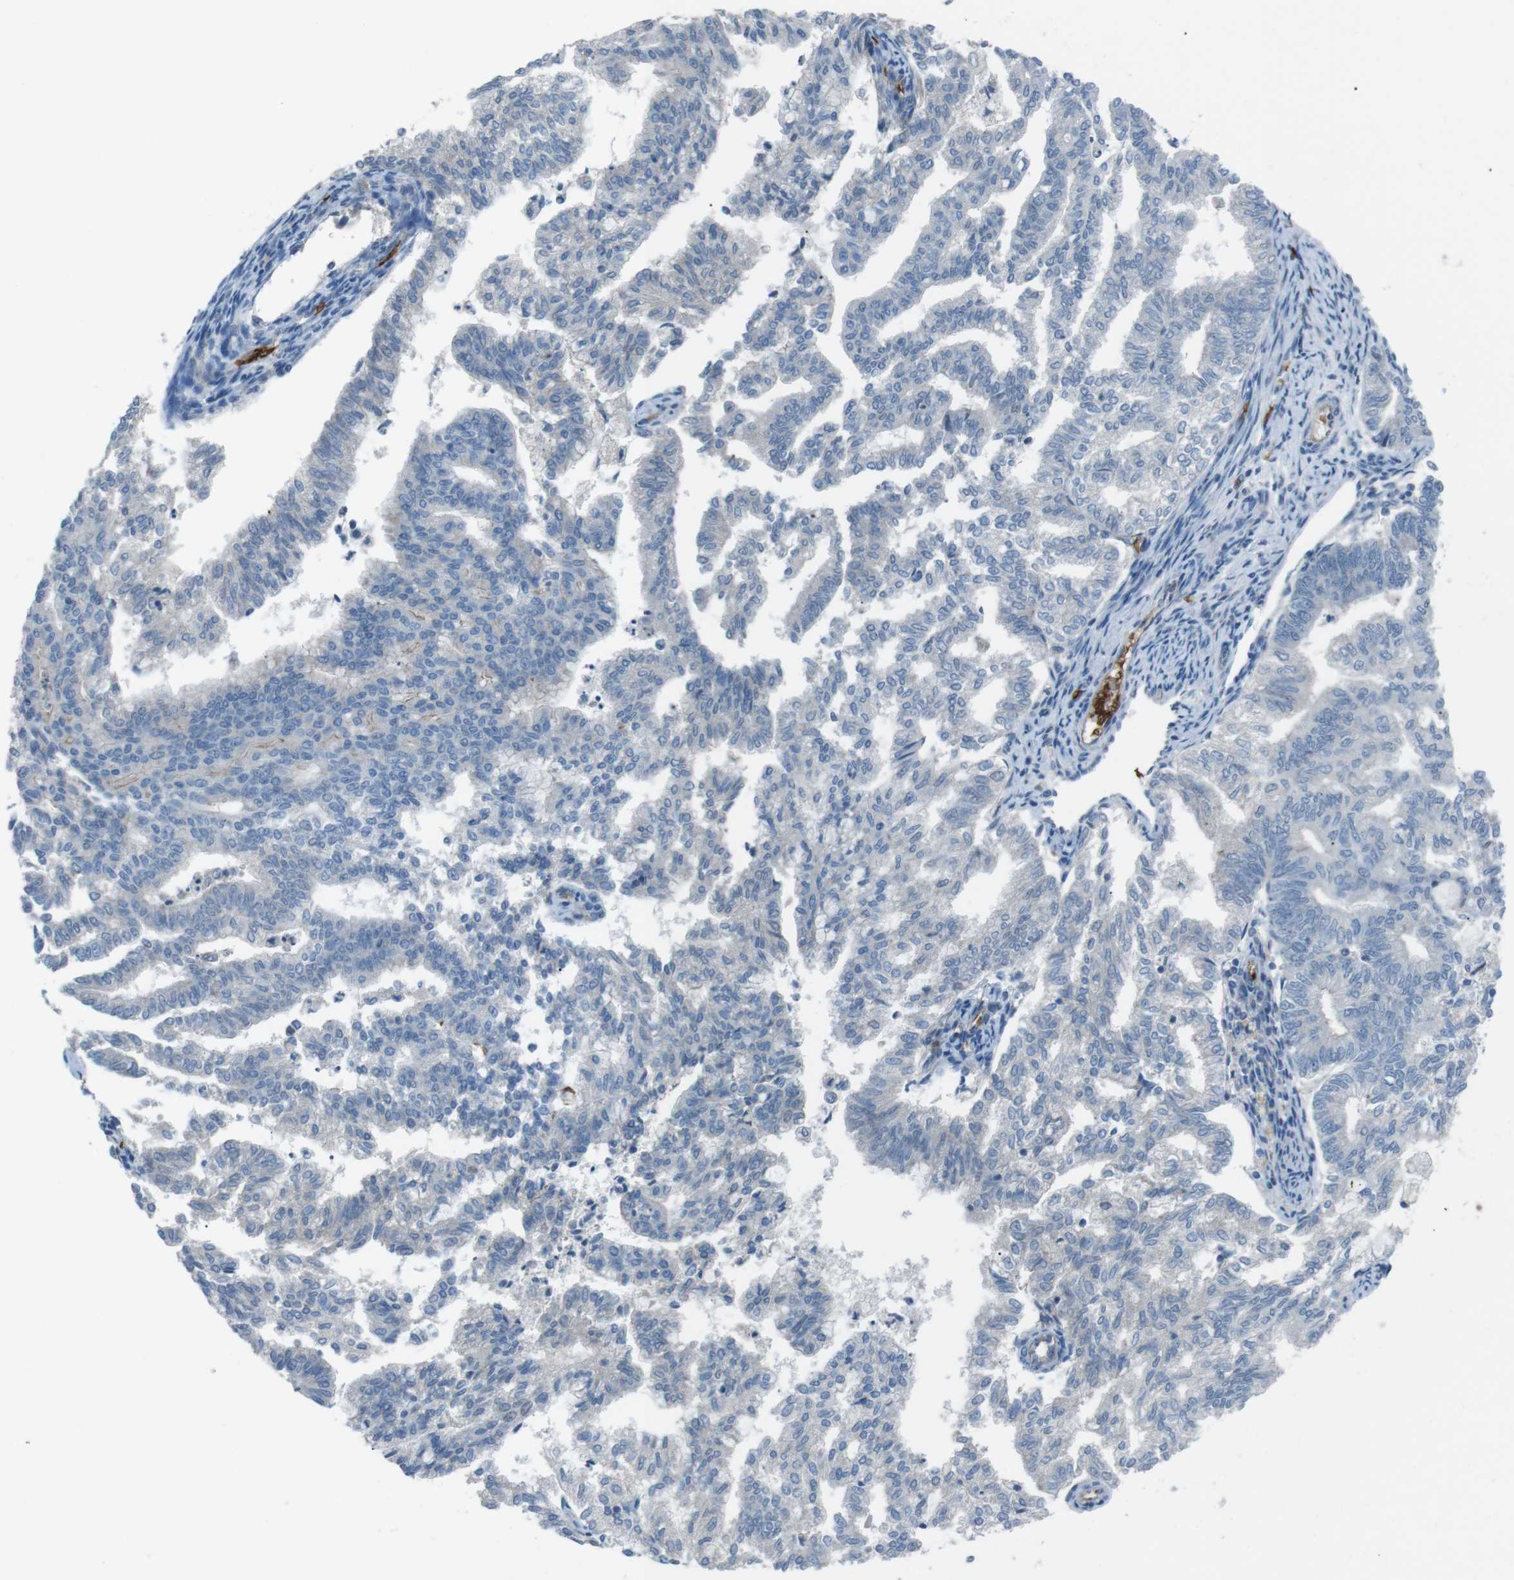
{"staining": {"intensity": "negative", "quantity": "none", "location": "none"}, "tissue": "endometrial cancer", "cell_type": "Tumor cells", "image_type": "cancer", "snomed": [{"axis": "morphology", "description": "Adenocarcinoma, NOS"}, {"axis": "topography", "description": "Endometrium"}], "caption": "Immunohistochemistry (IHC) photomicrograph of neoplastic tissue: human adenocarcinoma (endometrial) stained with DAB (3,3'-diaminobenzidine) demonstrates no significant protein staining in tumor cells. The staining was performed using DAB to visualize the protein expression in brown, while the nuclei were stained in blue with hematoxylin (Magnification: 20x).", "gene": "SPTA1", "patient": {"sex": "female", "age": 79}}